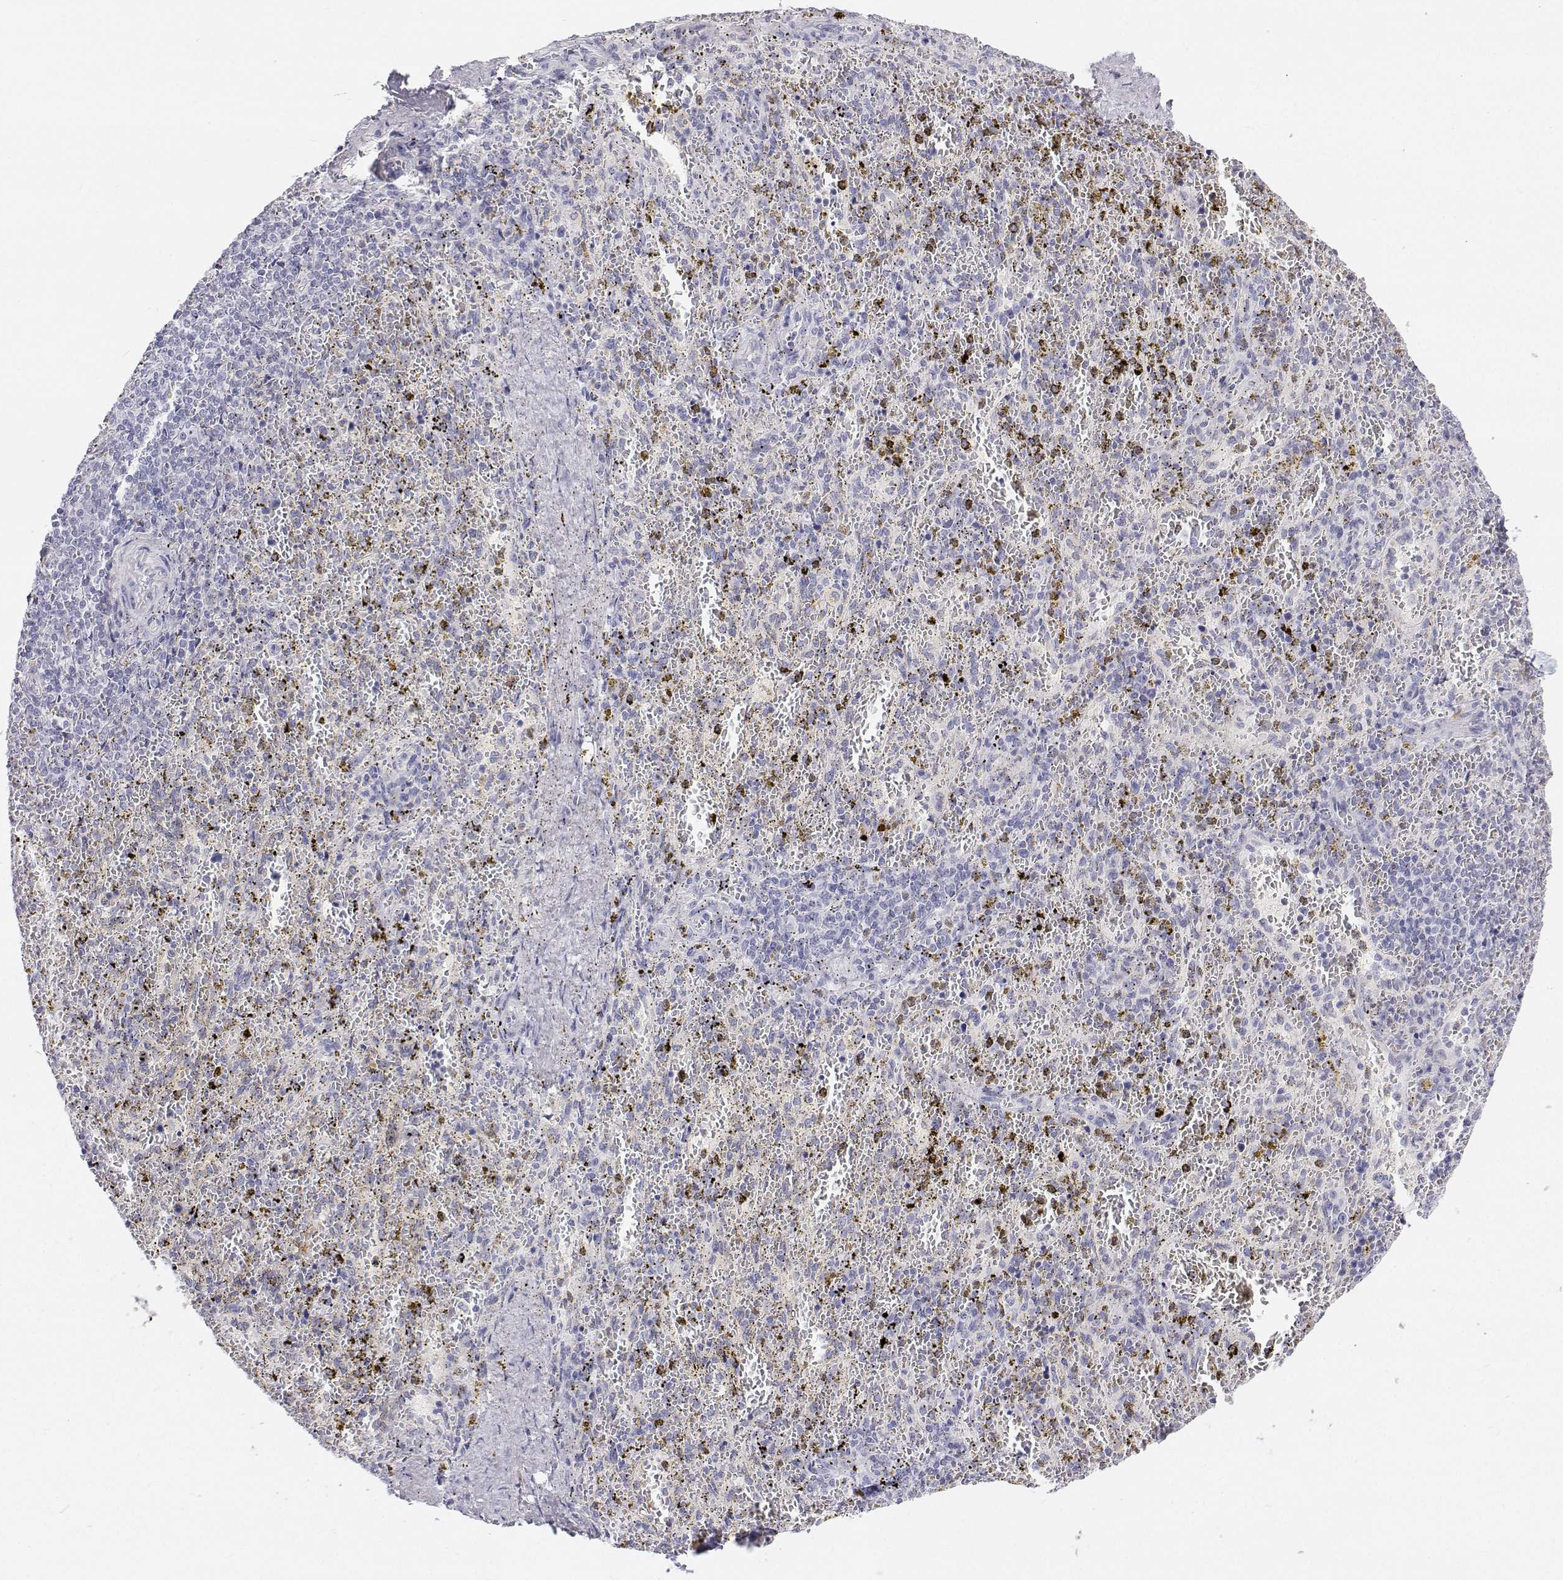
{"staining": {"intensity": "negative", "quantity": "none", "location": "none"}, "tissue": "spleen", "cell_type": "Cells in red pulp", "image_type": "normal", "snomed": [{"axis": "morphology", "description": "Normal tissue, NOS"}, {"axis": "topography", "description": "Spleen"}], "caption": "The photomicrograph reveals no staining of cells in red pulp in normal spleen. The staining was performed using DAB to visualize the protein expression in brown, while the nuclei were stained in blue with hematoxylin (Magnification: 20x).", "gene": "NCR2", "patient": {"sex": "female", "age": 50}}